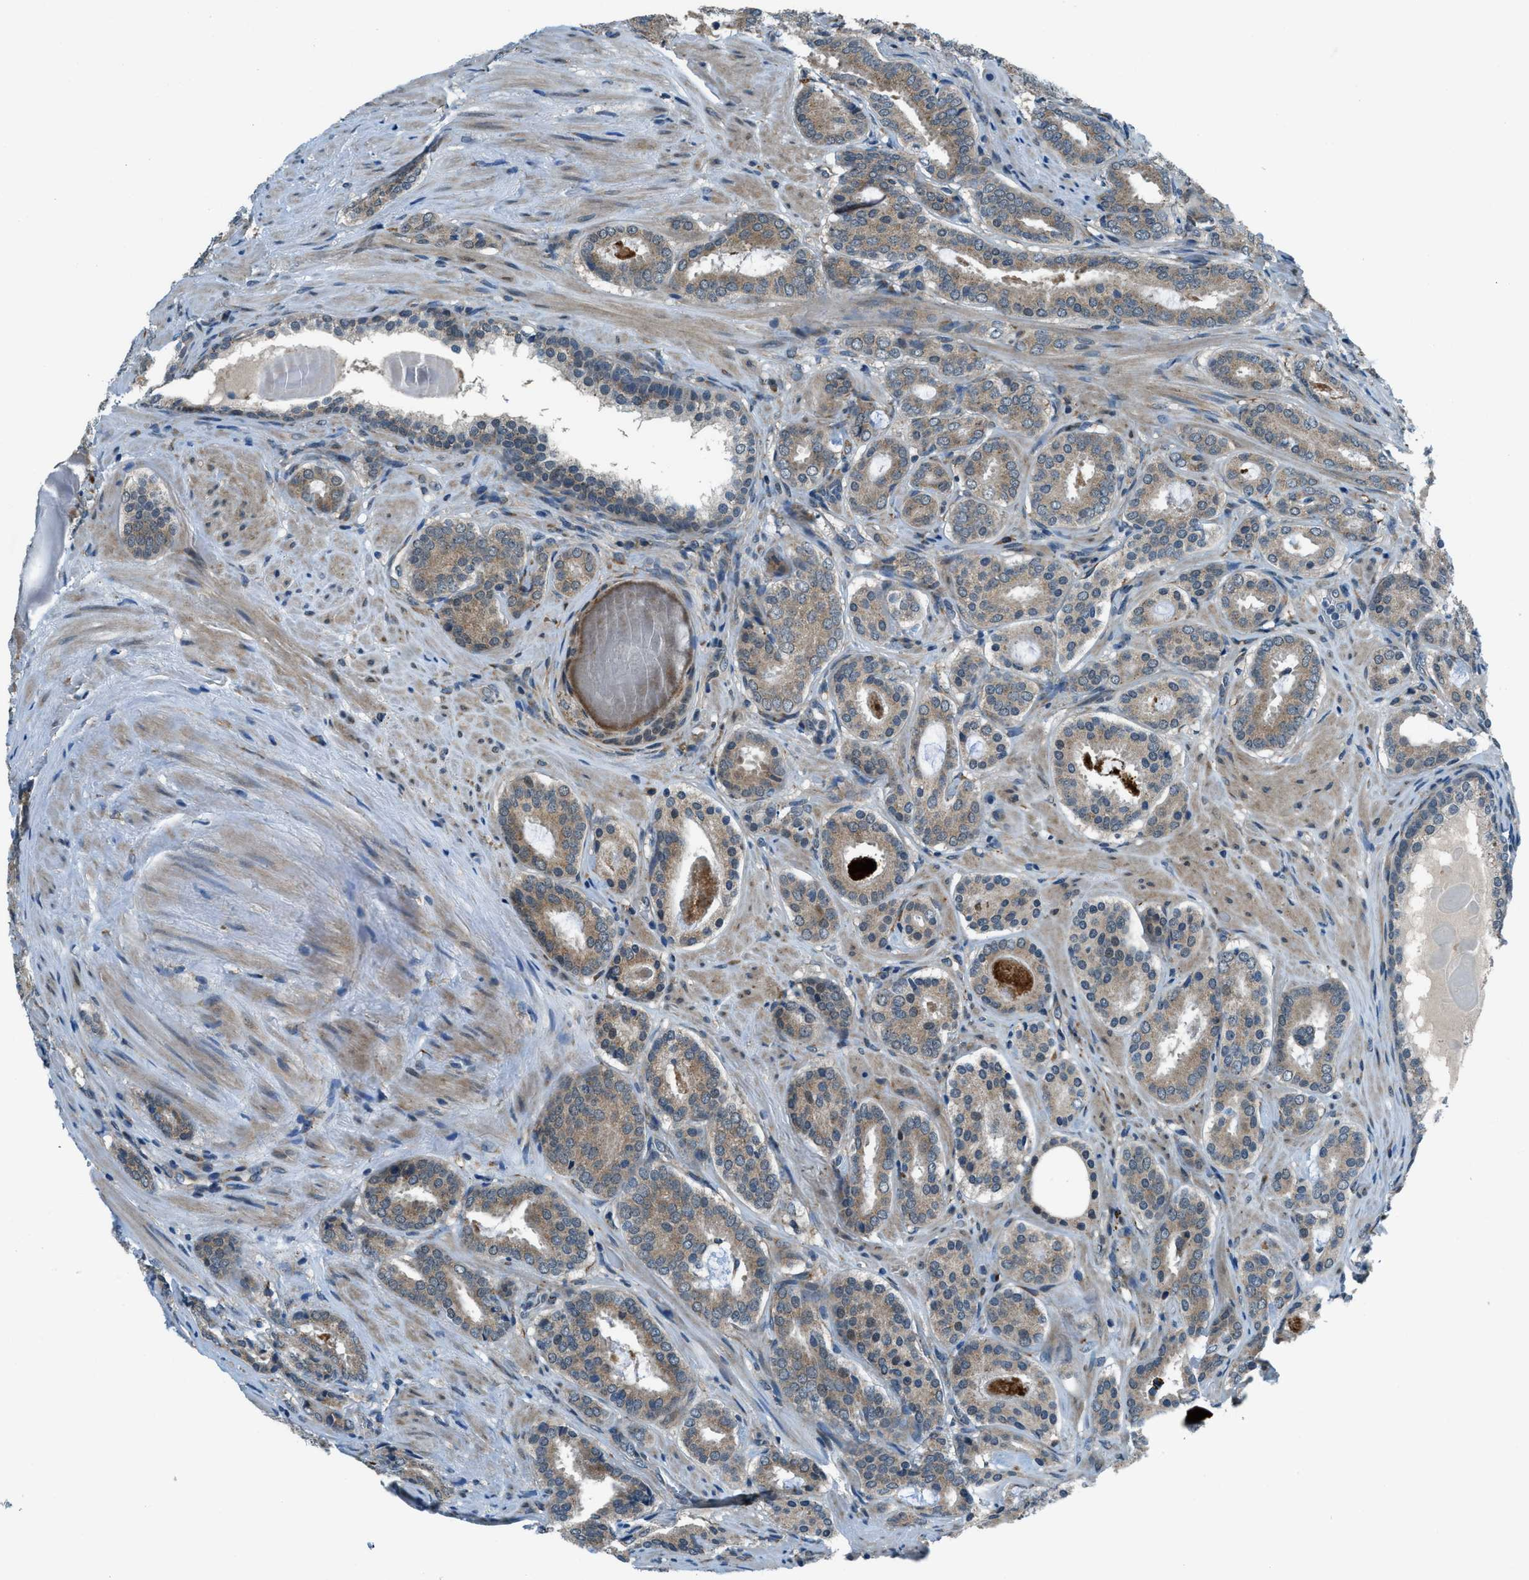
{"staining": {"intensity": "moderate", "quantity": ">75%", "location": "cytoplasmic/membranous"}, "tissue": "prostate cancer", "cell_type": "Tumor cells", "image_type": "cancer", "snomed": [{"axis": "morphology", "description": "Adenocarcinoma, Low grade"}, {"axis": "topography", "description": "Prostate"}], "caption": "IHC histopathology image of neoplastic tissue: human prostate cancer stained using immunohistochemistry reveals medium levels of moderate protein expression localized specifically in the cytoplasmic/membranous of tumor cells, appearing as a cytoplasmic/membranous brown color.", "gene": "GINM1", "patient": {"sex": "male", "age": 69}}